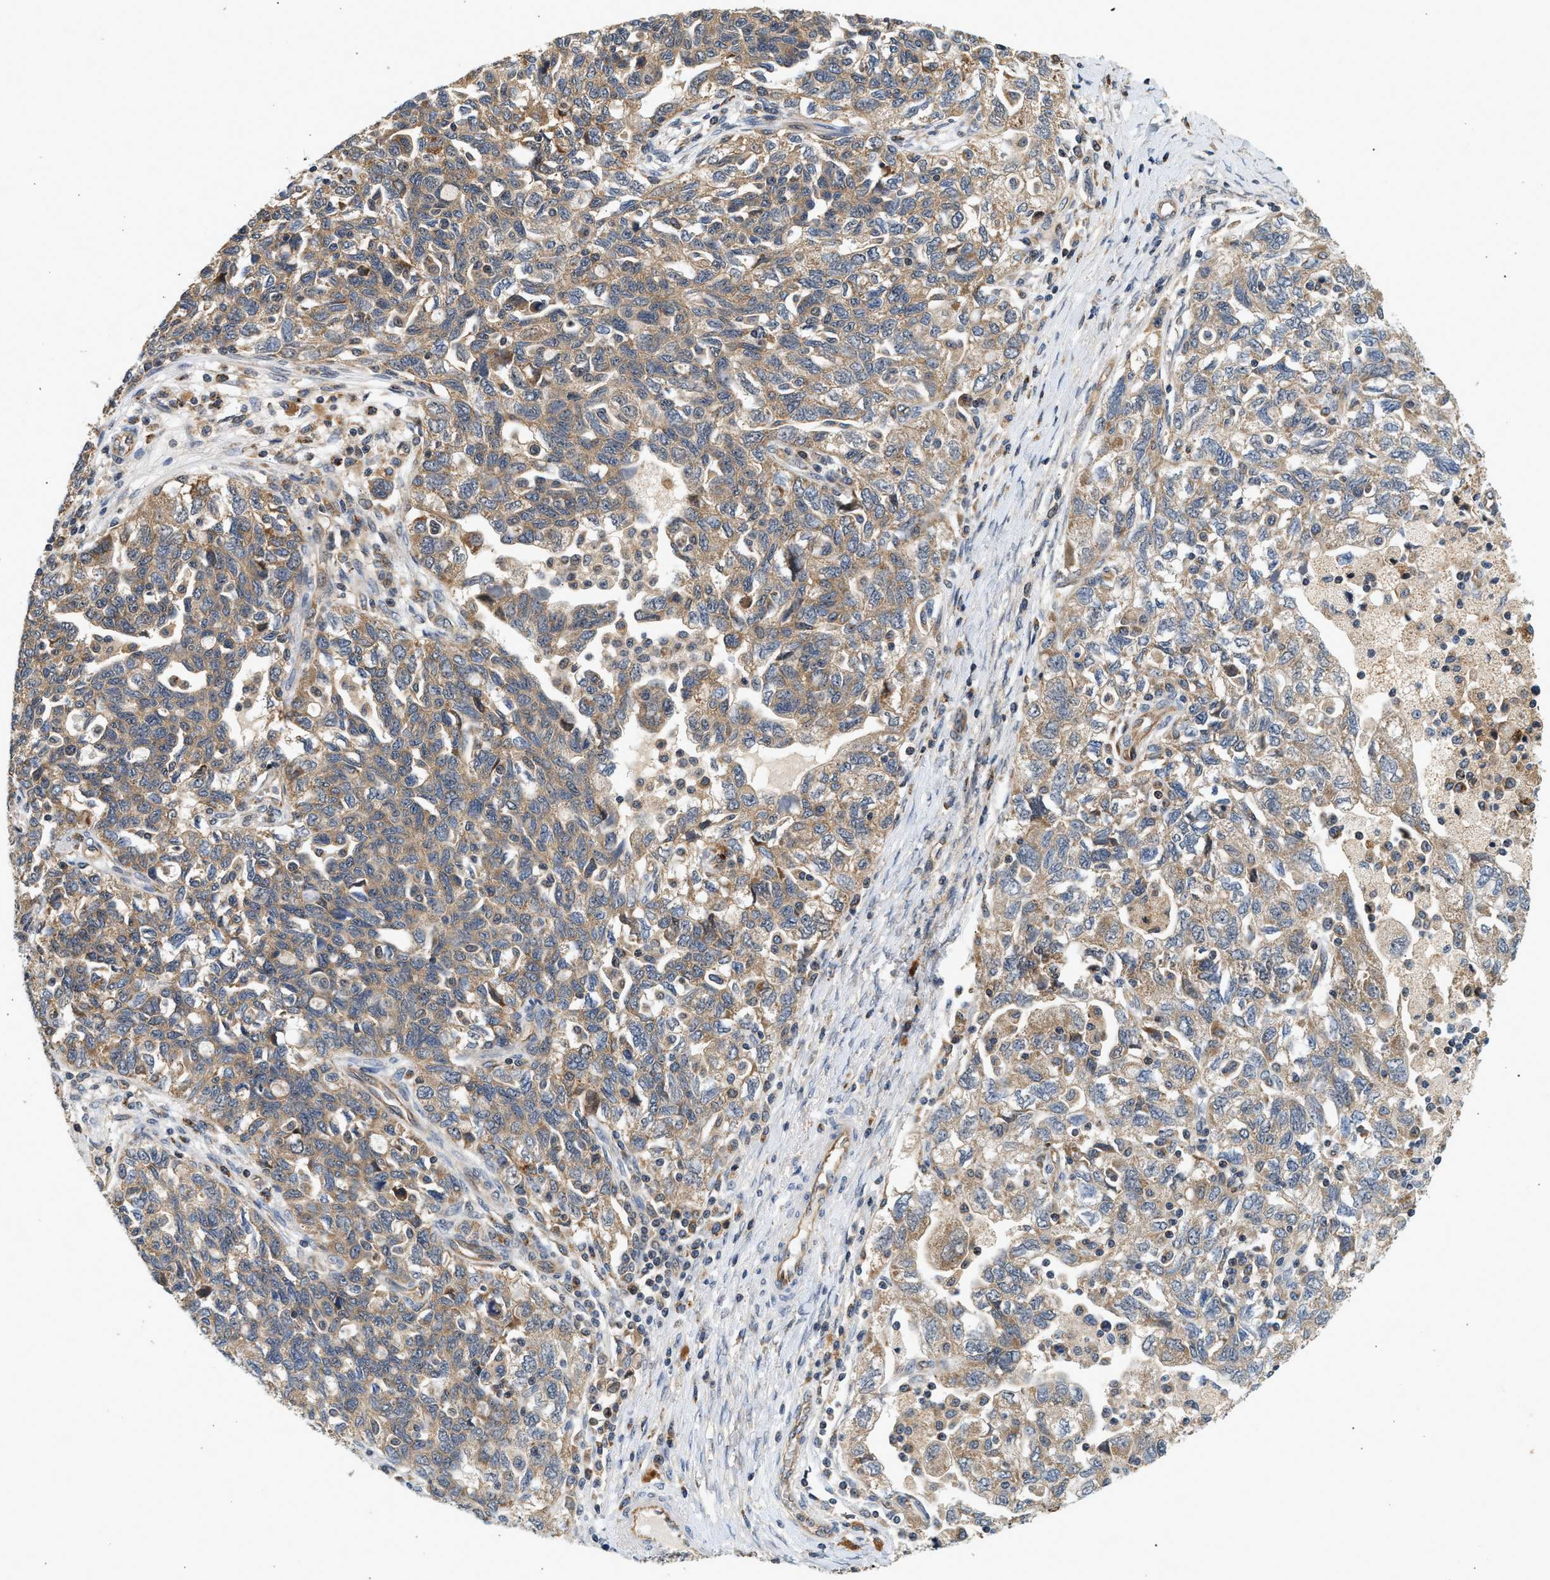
{"staining": {"intensity": "moderate", "quantity": ">75%", "location": "cytoplasmic/membranous"}, "tissue": "ovarian cancer", "cell_type": "Tumor cells", "image_type": "cancer", "snomed": [{"axis": "morphology", "description": "Carcinoma, NOS"}, {"axis": "morphology", "description": "Cystadenocarcinoma, serous, NOS"}, {"axis": "topography", "description": "Ovary"}], "caption": "Ovarian serous cystadenocarcinoma stained with DAB (3,3'-diaminobenzidine) immunohistochemistry (IHC) demonstrates medium levels of moderate cytoplasmic/membranous expression in approximately >75% of tumor cells.", "gene": "DUSP14", "patient": {"sex": "female", "age": 69}}